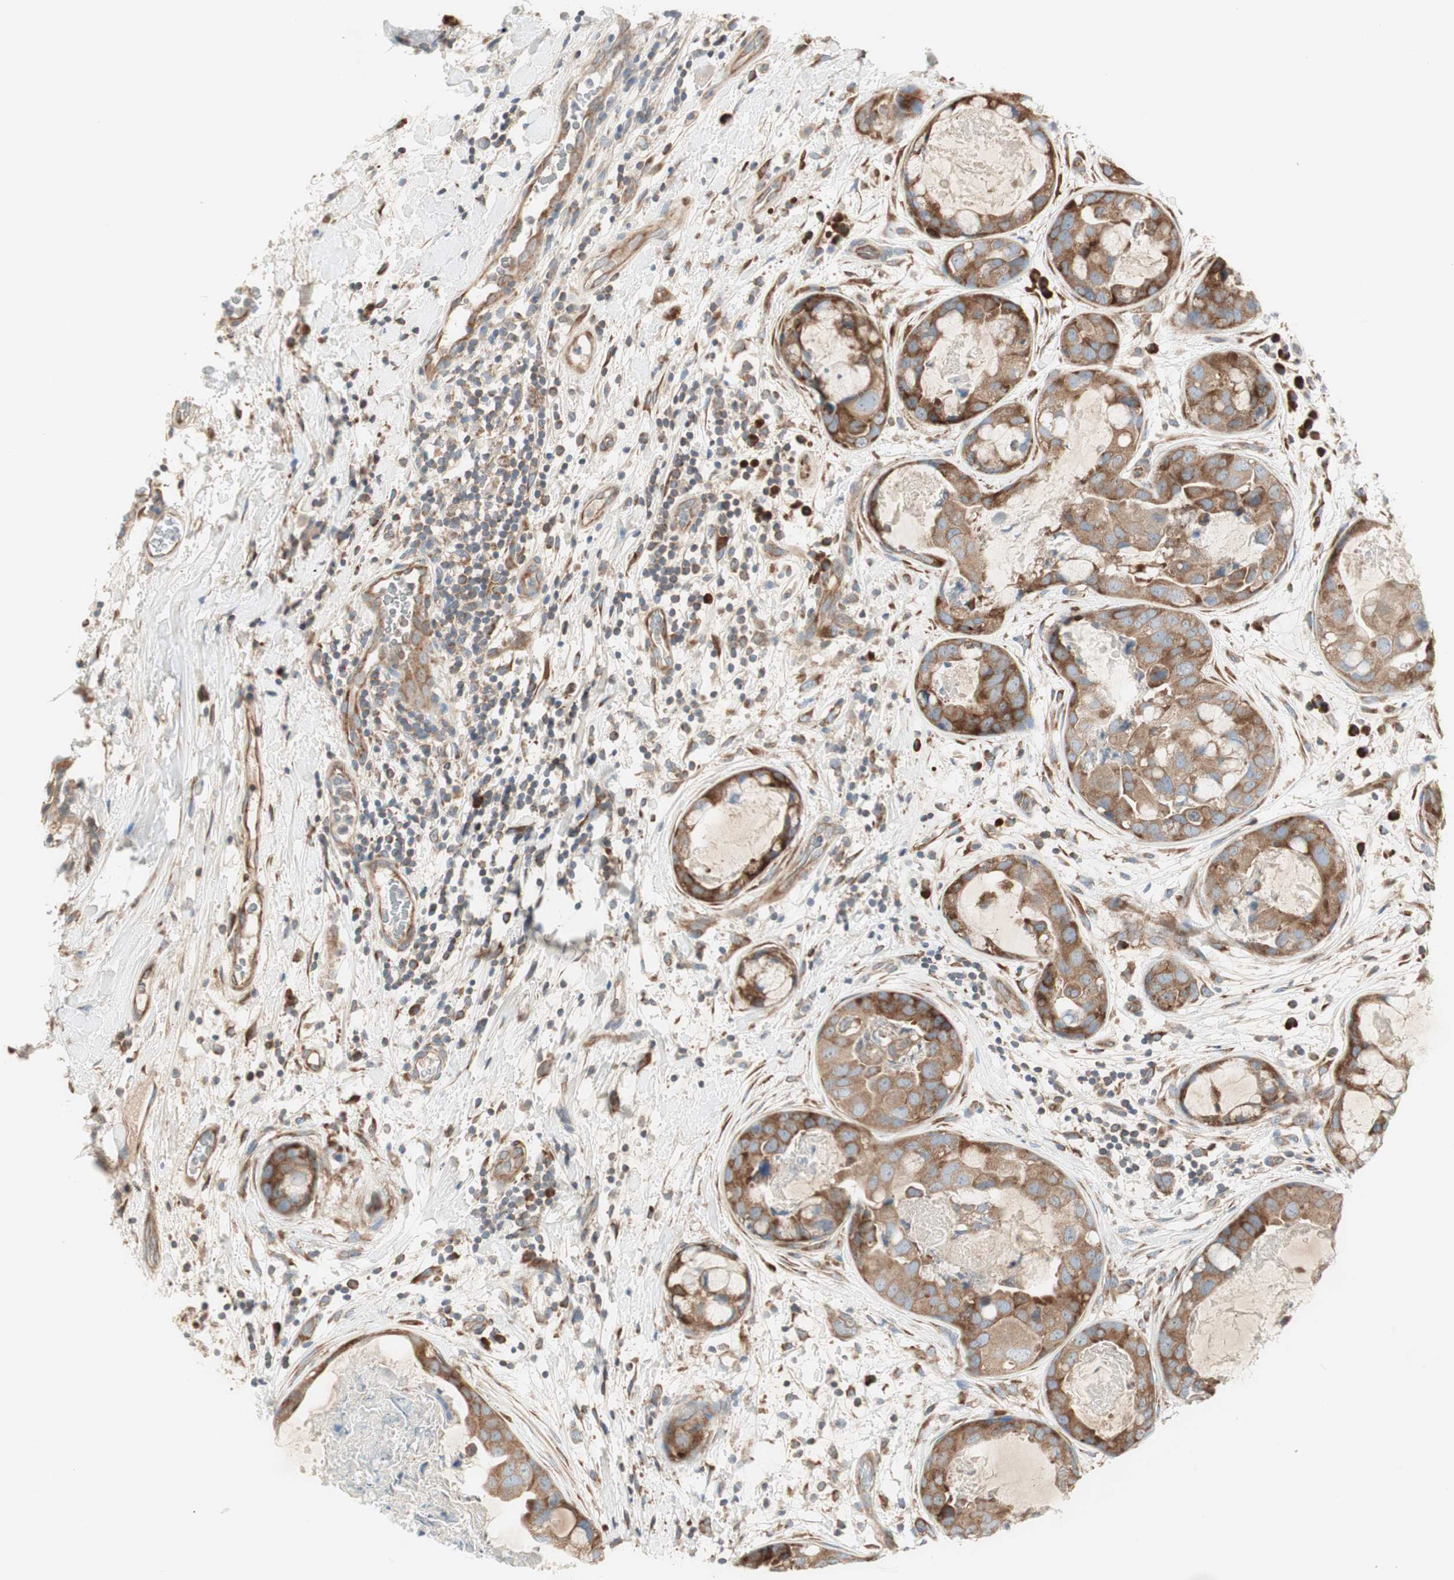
{"staining": {"intensity": "strong", "quantity": ">75%", "location": "cytoplasmic/membranous"}, "tissue": "breast cancer", "cell_type": "Tumor cells", "image_type": "cancer", "snomed": [{"axis": "morphology", "description": "Duct carcinoma"}, {"axis": "topography", "description": "Breast"}], "caption": "The histopathology image exhibits staining of breast cancer (invasive ductal carcinoma), revealing strong cytoplasmic/membranous protein positivity (brown color) within tumor cells.", "gene": "RPL23", "patient": {"sex": "female", "age": 40}}